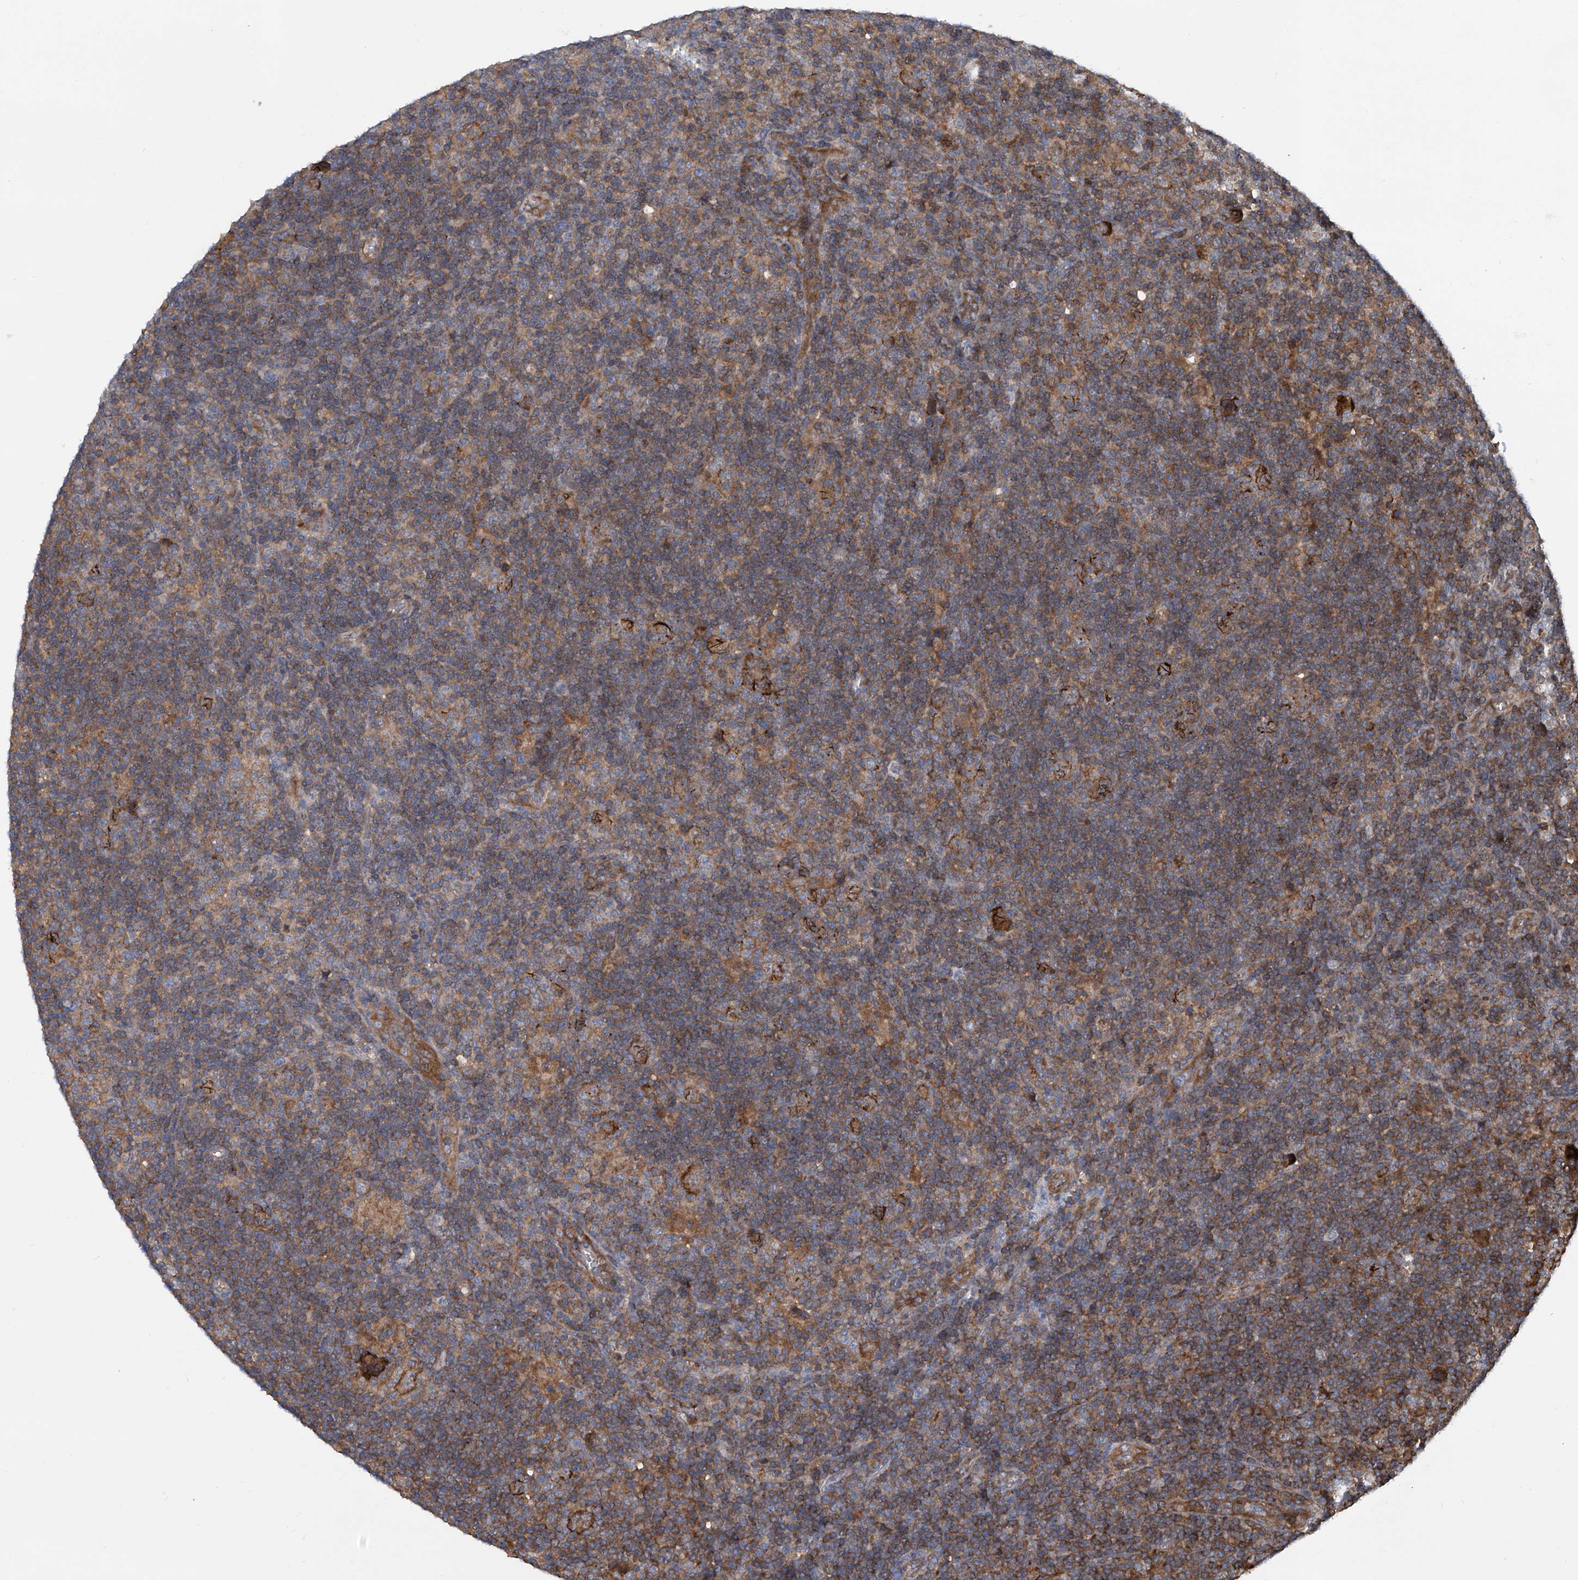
{"staining": {"intensity": "moderate", "quantity": ">75%", "location": "cytoplasmic/membranous"}, "tissue": "lymphoma", "cell_type": "Tumor cells", "image_type": "cancer", "snomed": [{"axis": "morphology", "description": "Hodgkin's disease, NOS"}, {"axis": "topography", "description": "Lymph node"}], "caption": "Immunohistochemistry micrograph of neoplastic tissue: human lymphoma stained using immunohistochemistry (IHC) demonstrates medium levels of moderate protein expression localized specifically in the cytoplasmic/membranous of tumor cells, appearing as a cytoplasmic/membranous brown color.", "gene": "NT5C3A", "patient": {"sex": "female", "age": 57}}